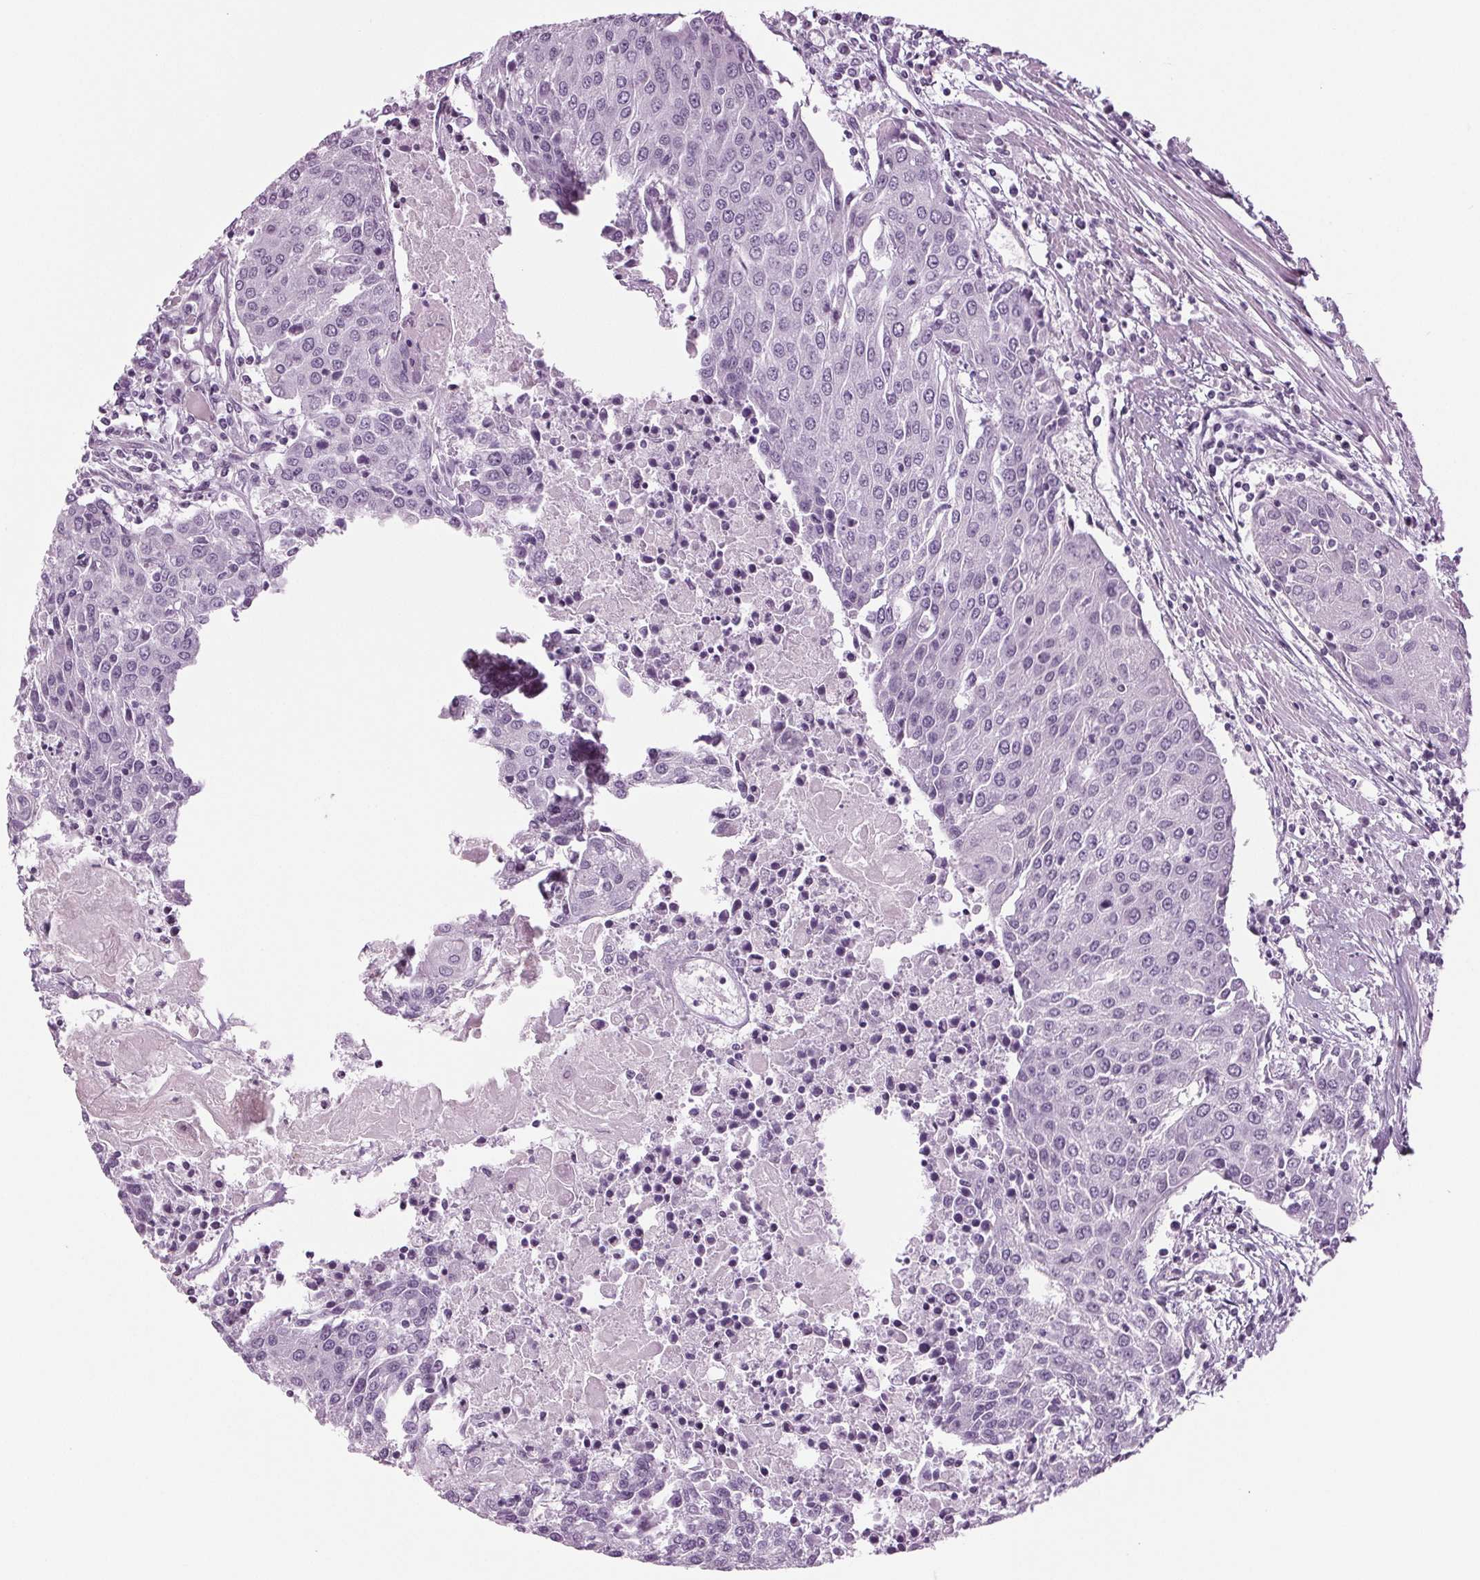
{"staining": {"intensity": "negative", "quantity": "none", "location": "none"}, "tissue": "urothelial cancer", "cell_type": "Tumor cells", "image_type": "cancer", "snomed": [{"axis": "morphology", "description": "Urothelial carcinoma, High grade"}, {"axis": "topography", "description": "Urinary bladder"}], "caption": "The immunohistochemistry (IHC) photomicrograph has no significant expression in tumor cells of urothelial cancer tissue.", "gene": "BHLHE22", "patient": {"sex": "female", "age": 85}}